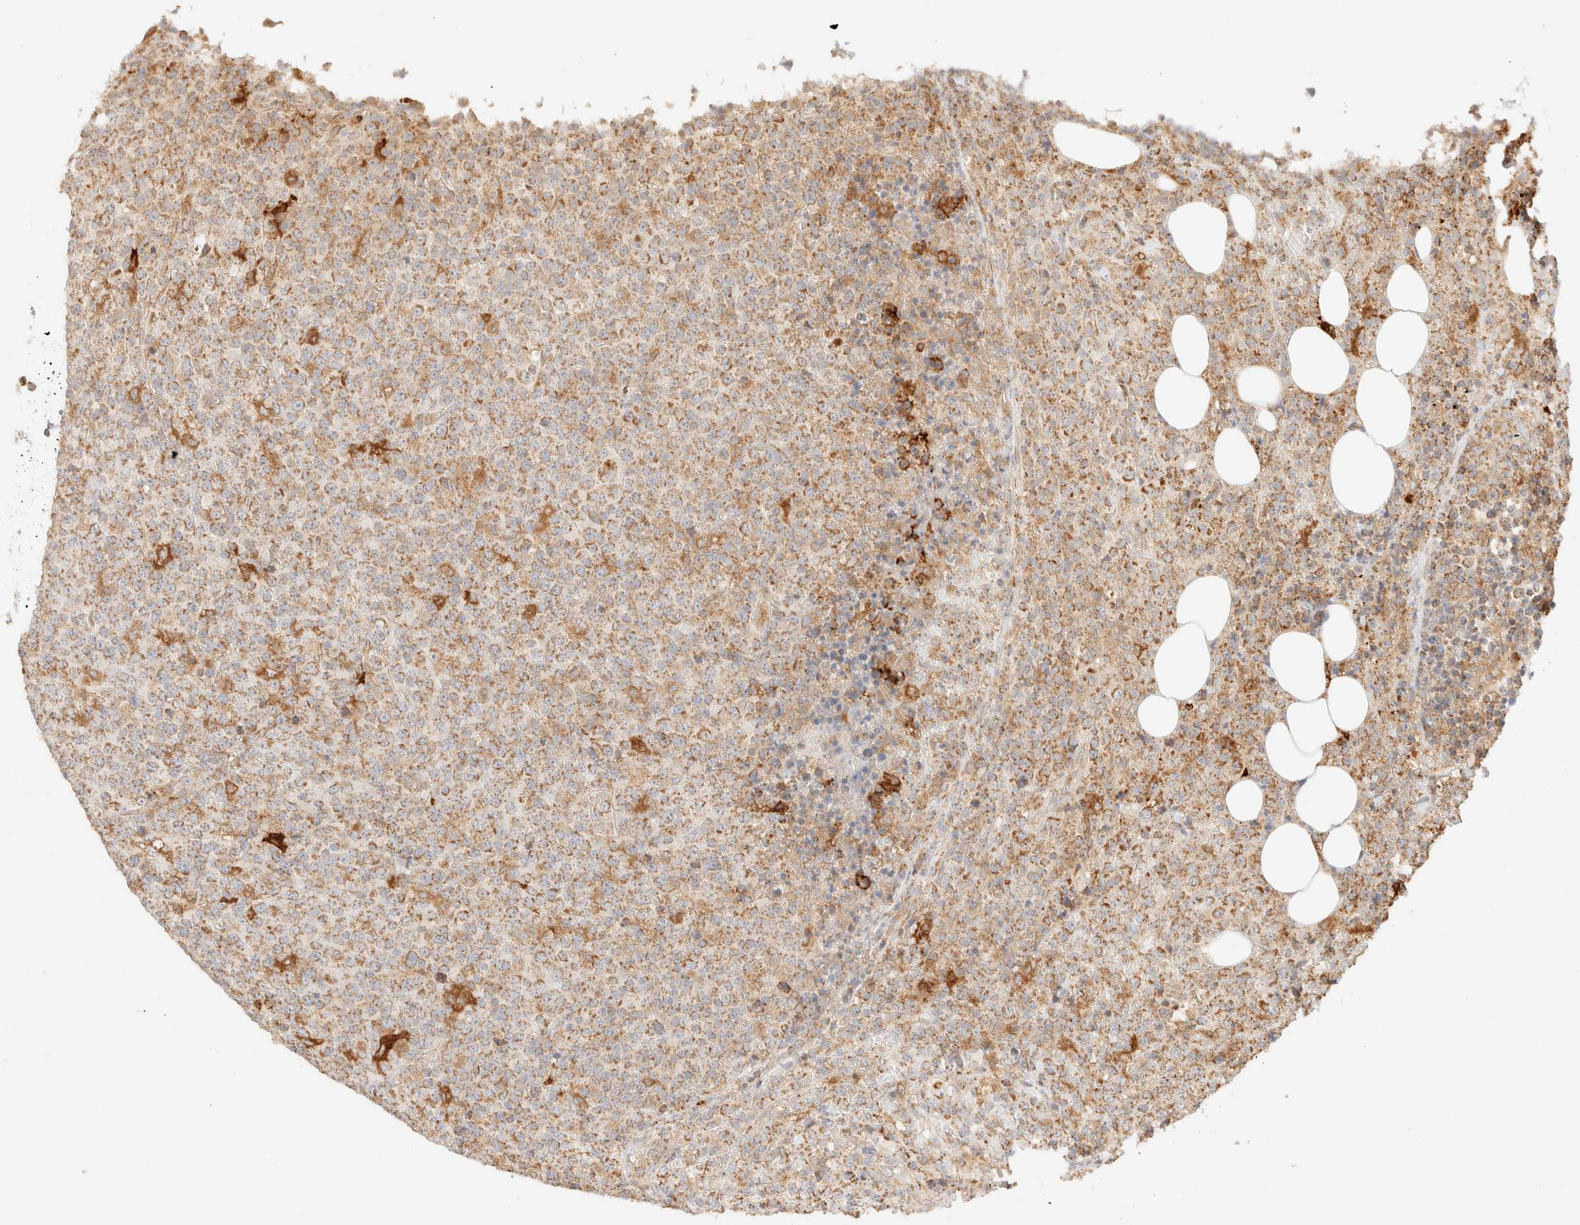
{"staining": {"intensity": "moderate", "quantity": "25%-75%", "location": "cytoplasmic/membranous"}, "tissue": "lymphoma", "cell_type": "Tumor cells", "image_type": "cancer", "snomed": [{"axis": "morphology", "description": "Malignant lymphoma, non-Hodgkin's type, High grade"}, {"axis": "topography", "description": "Lymph node"}], "caption": "Lymphoma stained with a protein marker displays moderate staining in tumor cells.", "gene": "TACO1", "patient": {"sex": "male", "age": 13}}